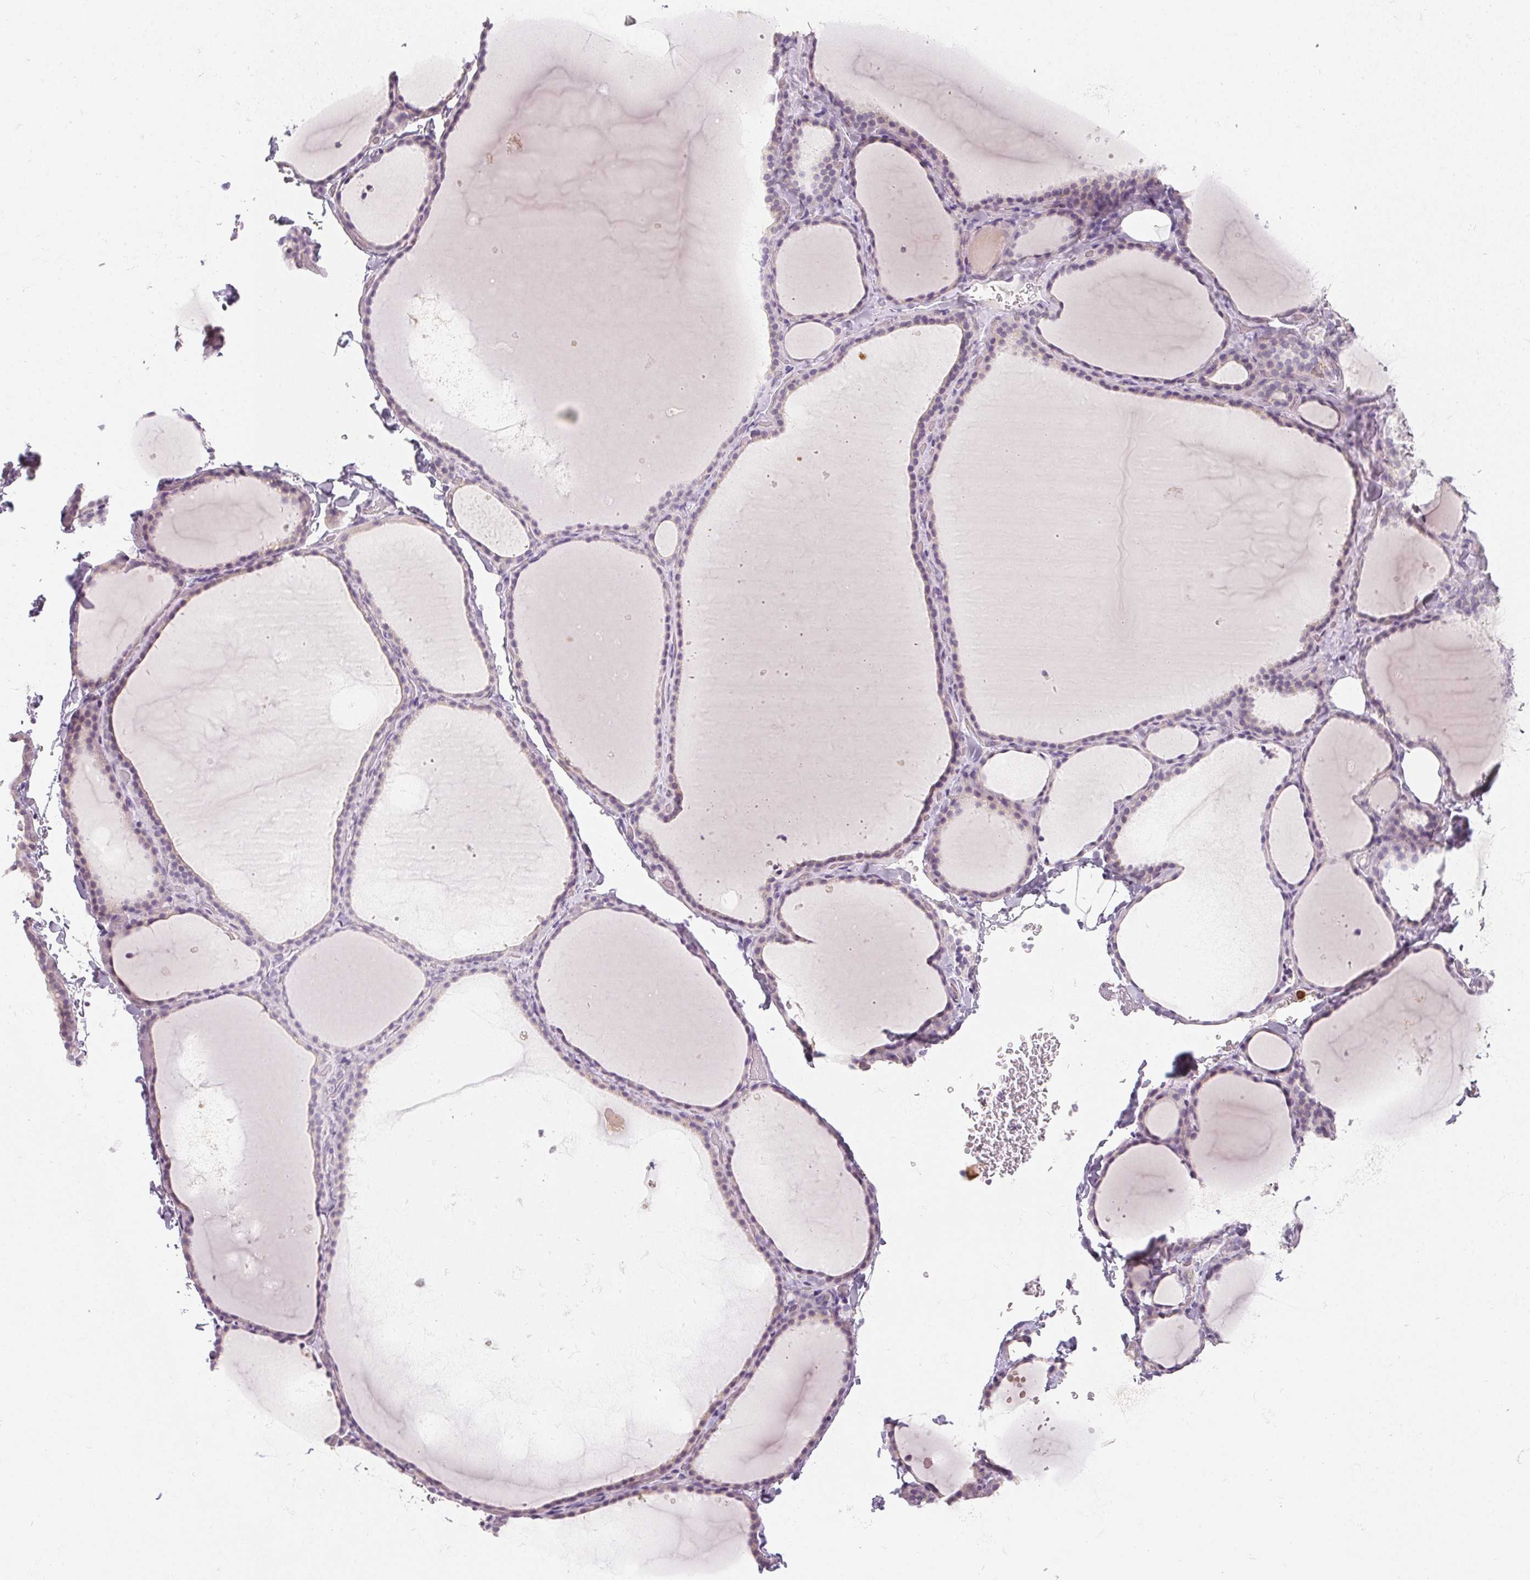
{"staining": {"intensity": "negative", "quantity": "none", "location": "none"}, "tissue": "thyroid gland", "cell_type": "Glandular cells", "image_type": "normal", "snomed": [{"axis": "morphology", "description": "Normal tissue, NOS"}, {"axis": "topography", "description": "Thyroid gland"}], "caption": "This is an immunohistochemistry histopathology image of unremarkable human thyroid gland. There is no positivity in glandular cells.", "gene": "SOAT1", "patient": {"sex": "female", "age": 22}}